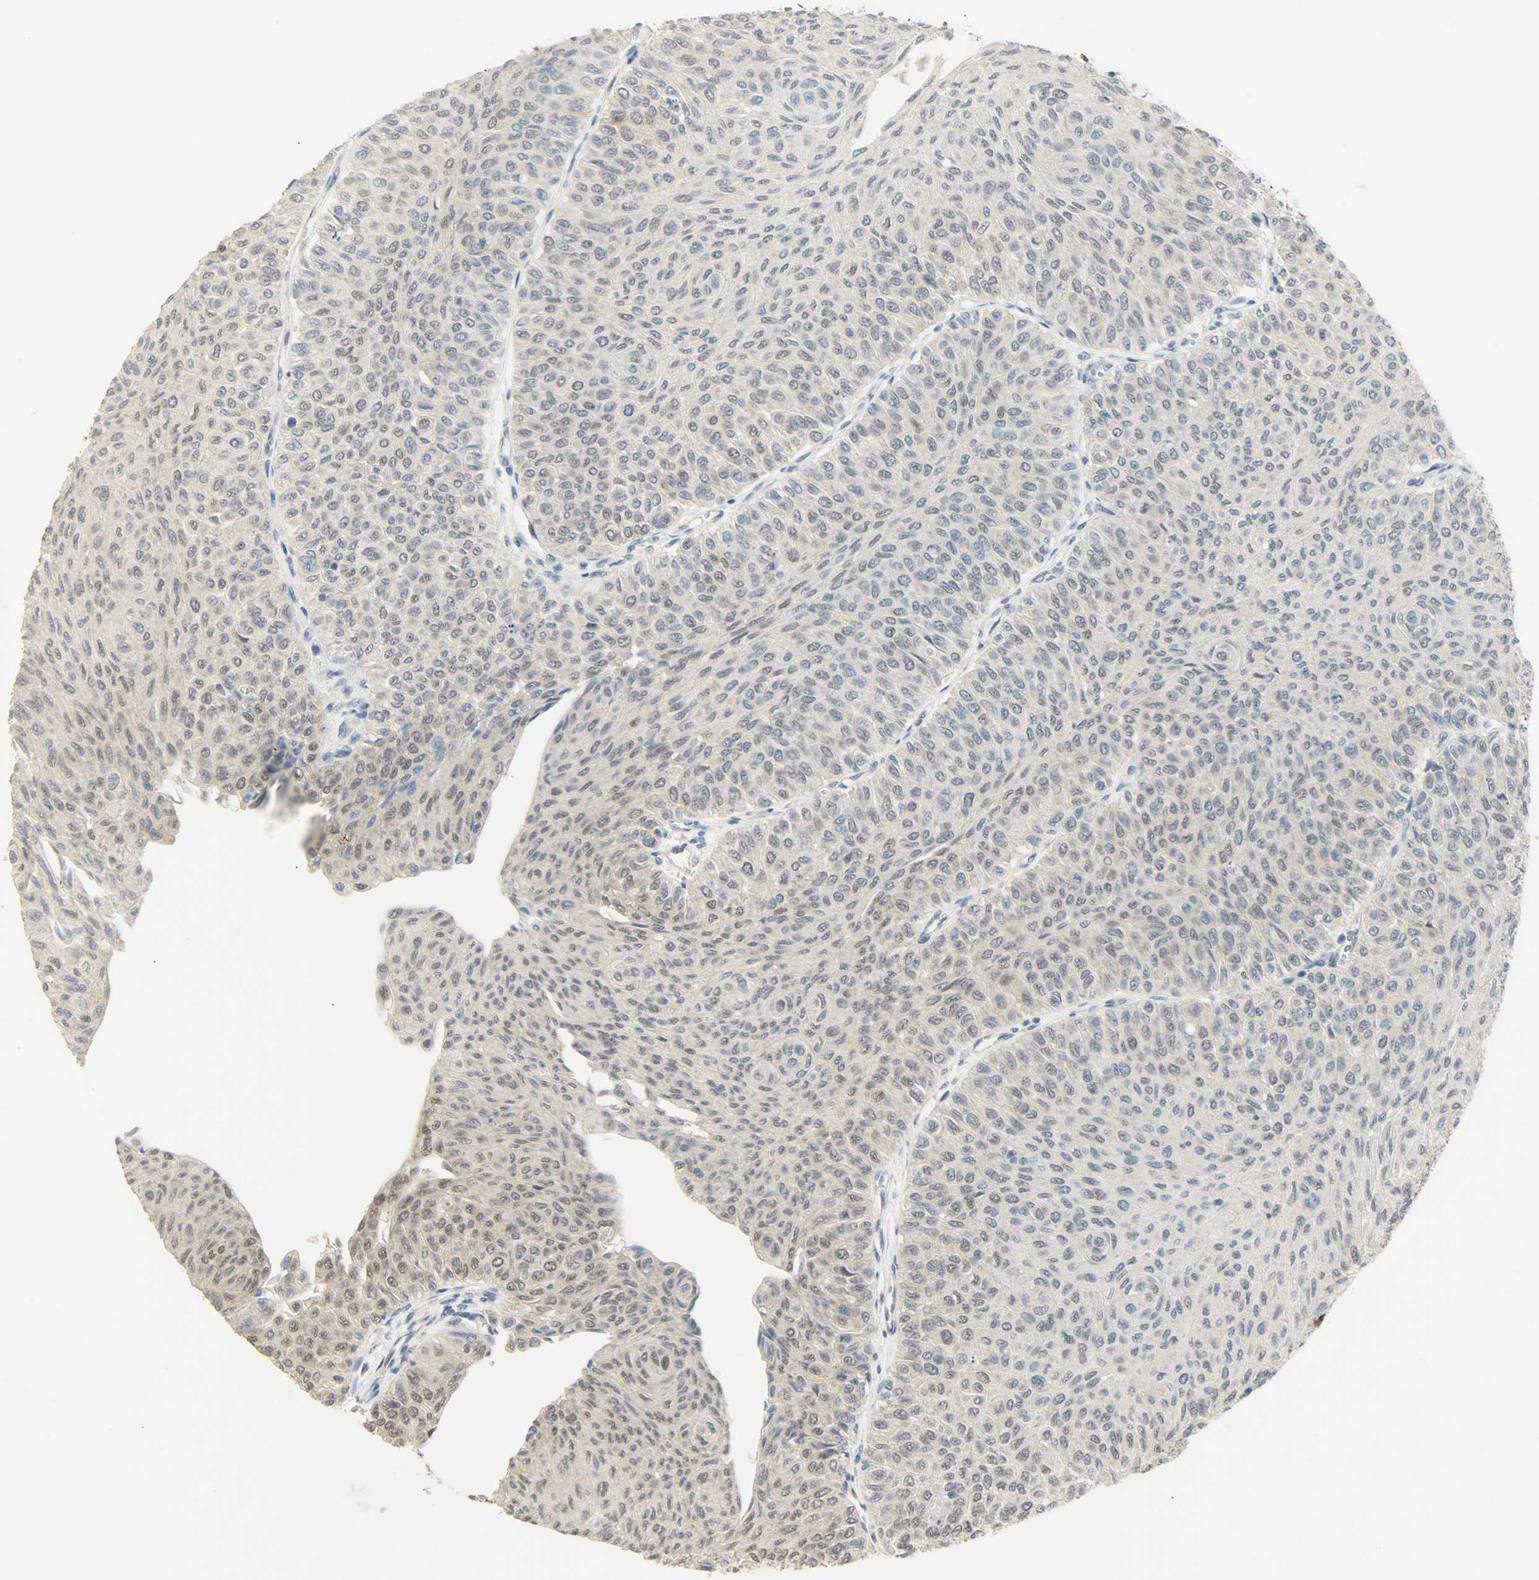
{"staining": {"intensity": "weak", "quantity": "<25%", "location": "nuclear"}, "tissue": "urothelial cancer", "cell_type": "Tumor cells", "image_type": "cancer", "snomed": [{"axis": "morphology", "description": "Urothelial carcinoma, Low grade"}, {"axis": "topography", "description": "Urinary bladder"}], "caption": "Tumor cells are negative for protein expression in human low-grade urothelial carcinoma. (DAB immunohistochemistry (IHC) visualized using brightfield microscopy, high magnification).", "gene": "NPEPL1", "patient": {"sex": "male", "age": 78}}